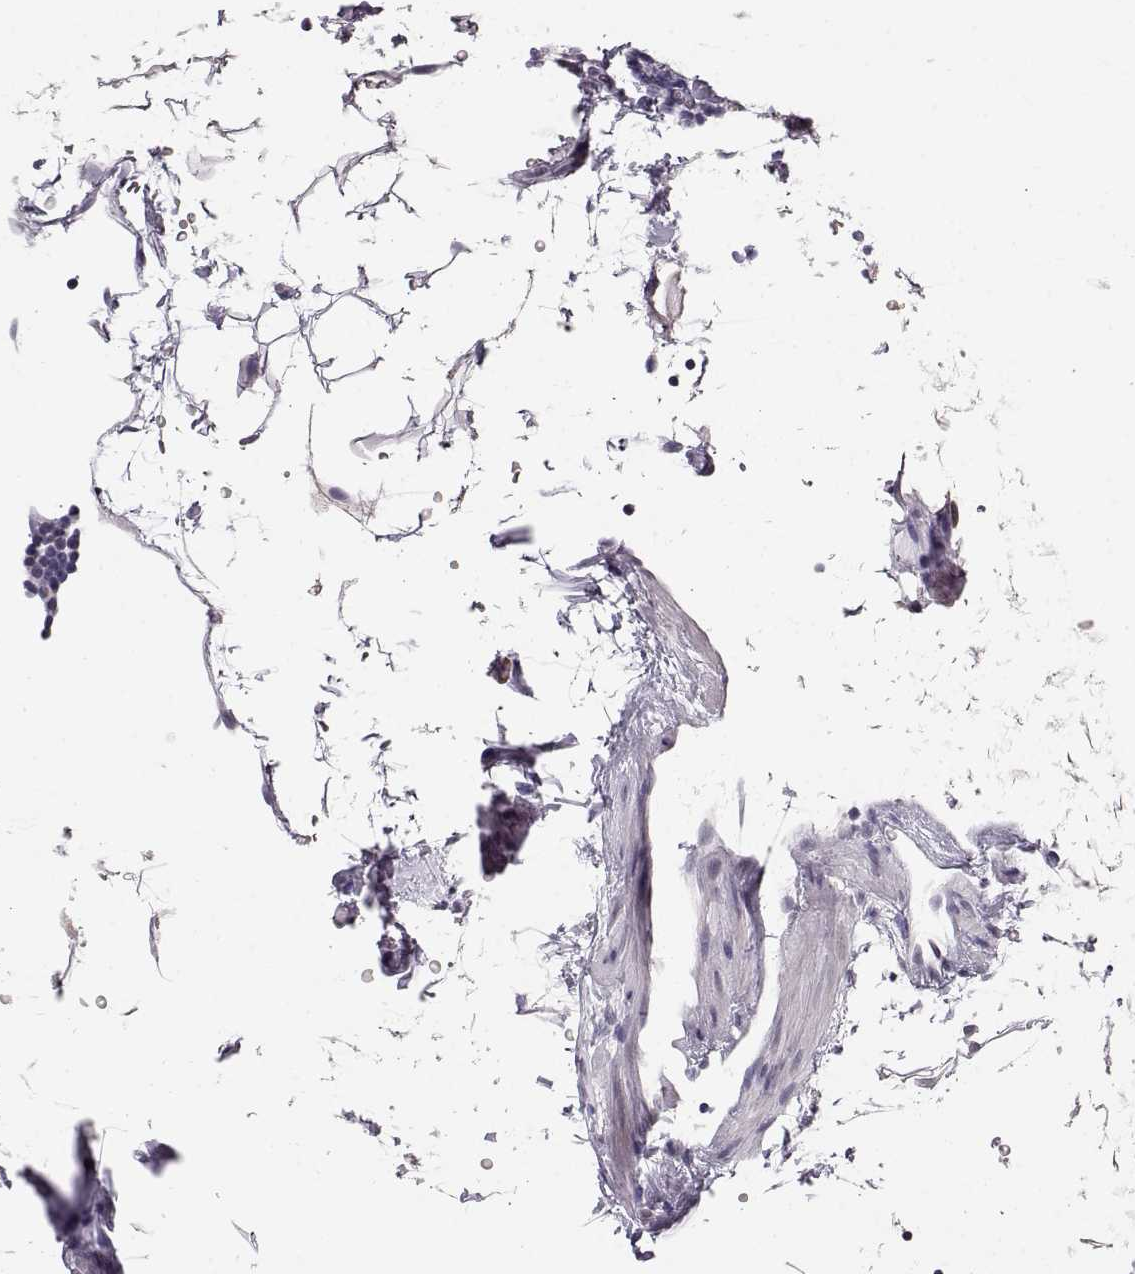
{"staining": {"intensity": "negative", "quantity": "none", "location": "none"}, "tissue": "lymphoma", "cell_type": "Tumor cells", "image_type": "cancer", "snomed": [{"axis": "morphology", "description": "Malignant lymphoma, non-Hodgkin's type, Low grade"}, {"axis": "topography", "description": "Lymph node"}], "caption": "IHC photomicrograph of lymphoma stained for a protein (brown), which exhibits no staining in tumor cells. (Immunohistochemistry (ihc), brightfield microscopy, high magnification).", "gene": "POU1F1", "patient": {"sex": "male", "age": 81}}